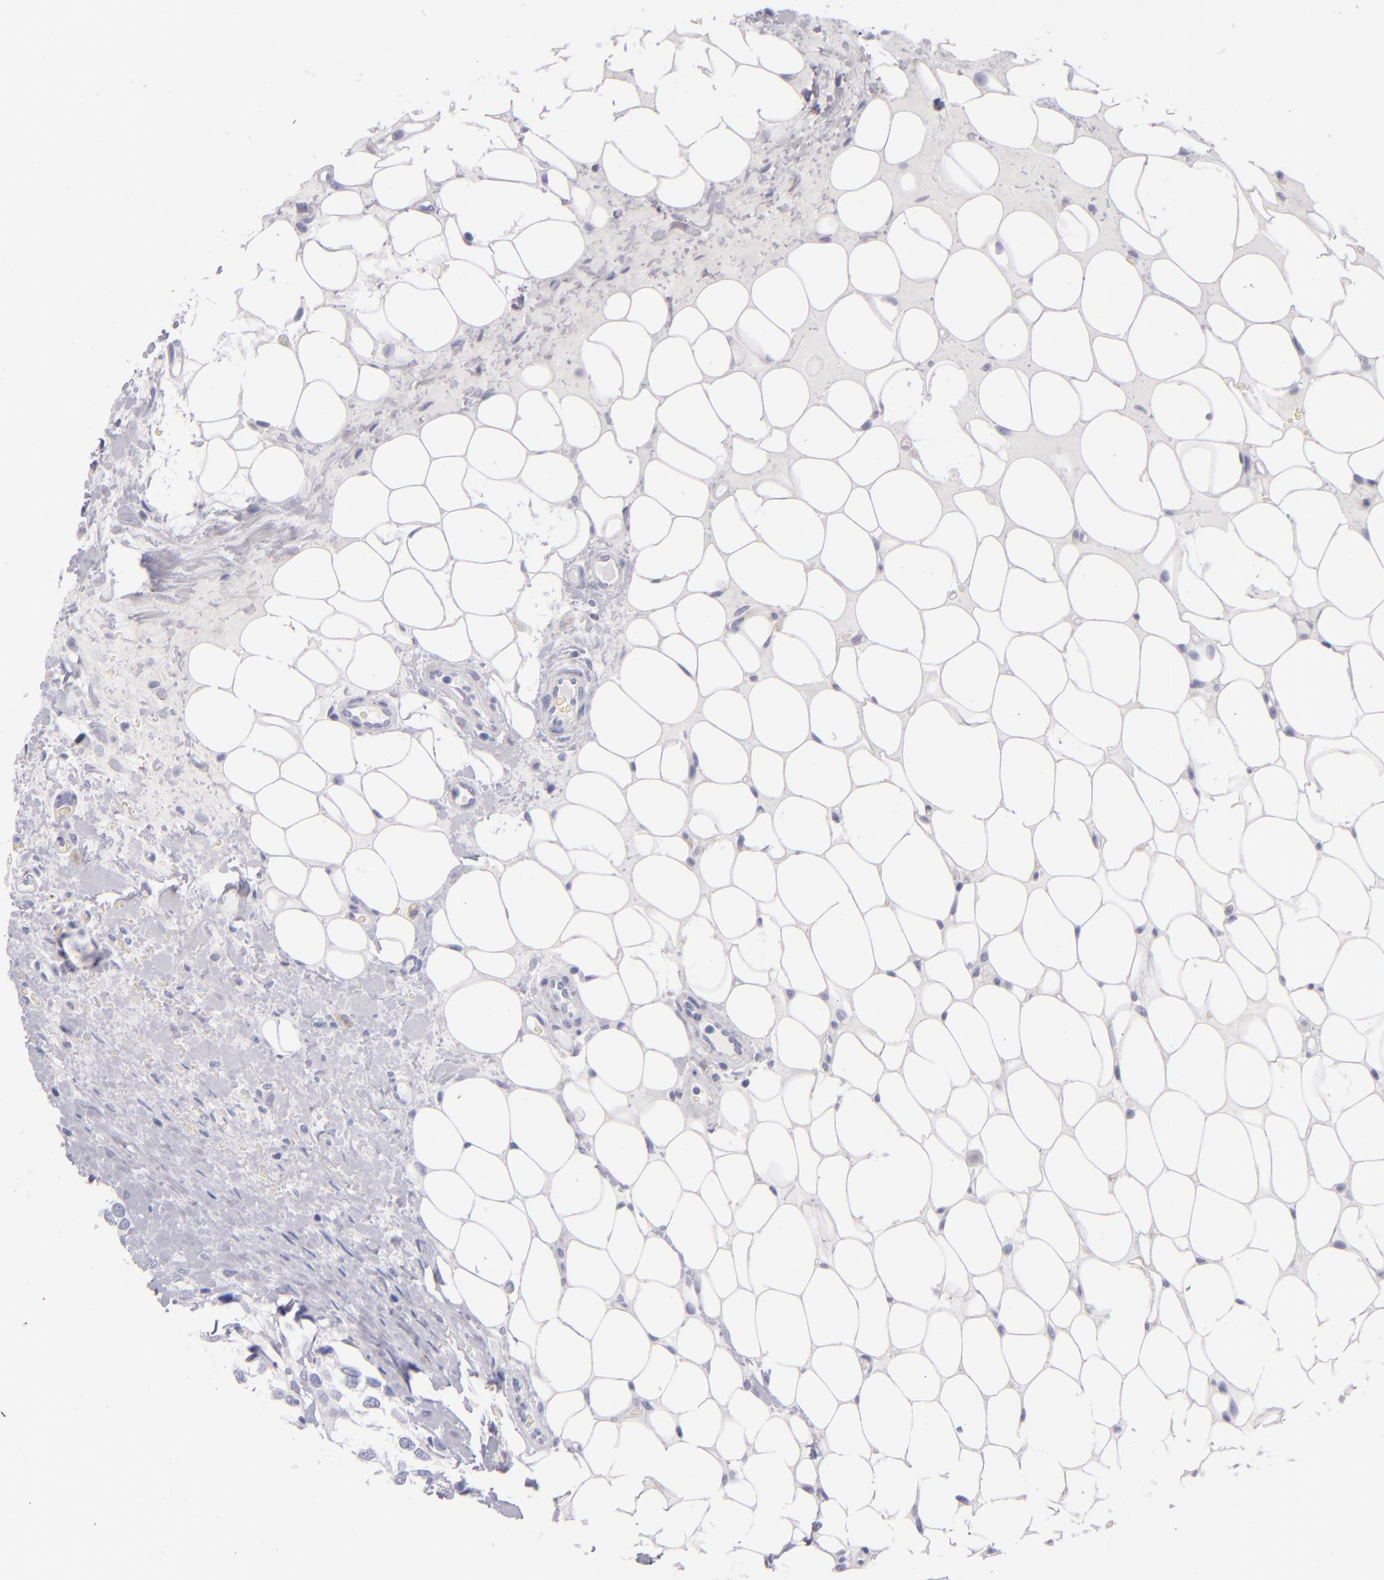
{"staining": {"intensity": "negative", "quantity": "none", "location": "none"}, "tissue": "breast cancer", "cell_type": "Tumor cells", "image_type": "cancer", "snomed": [{"axis": "morphology", "description": "Duct carcinoma"}, {"axis": "topography", "description": "Breast"}], "caption": "Infiltrating ductal carcinoma (breast) was stained to show a protein in brown. There is no significant expression in tumor cells. (Immunohistochemistry (ihc), brightfield microscopy, high magnification).", "gene": "CD207", "patient": {"sex": "female", "age": 68}}